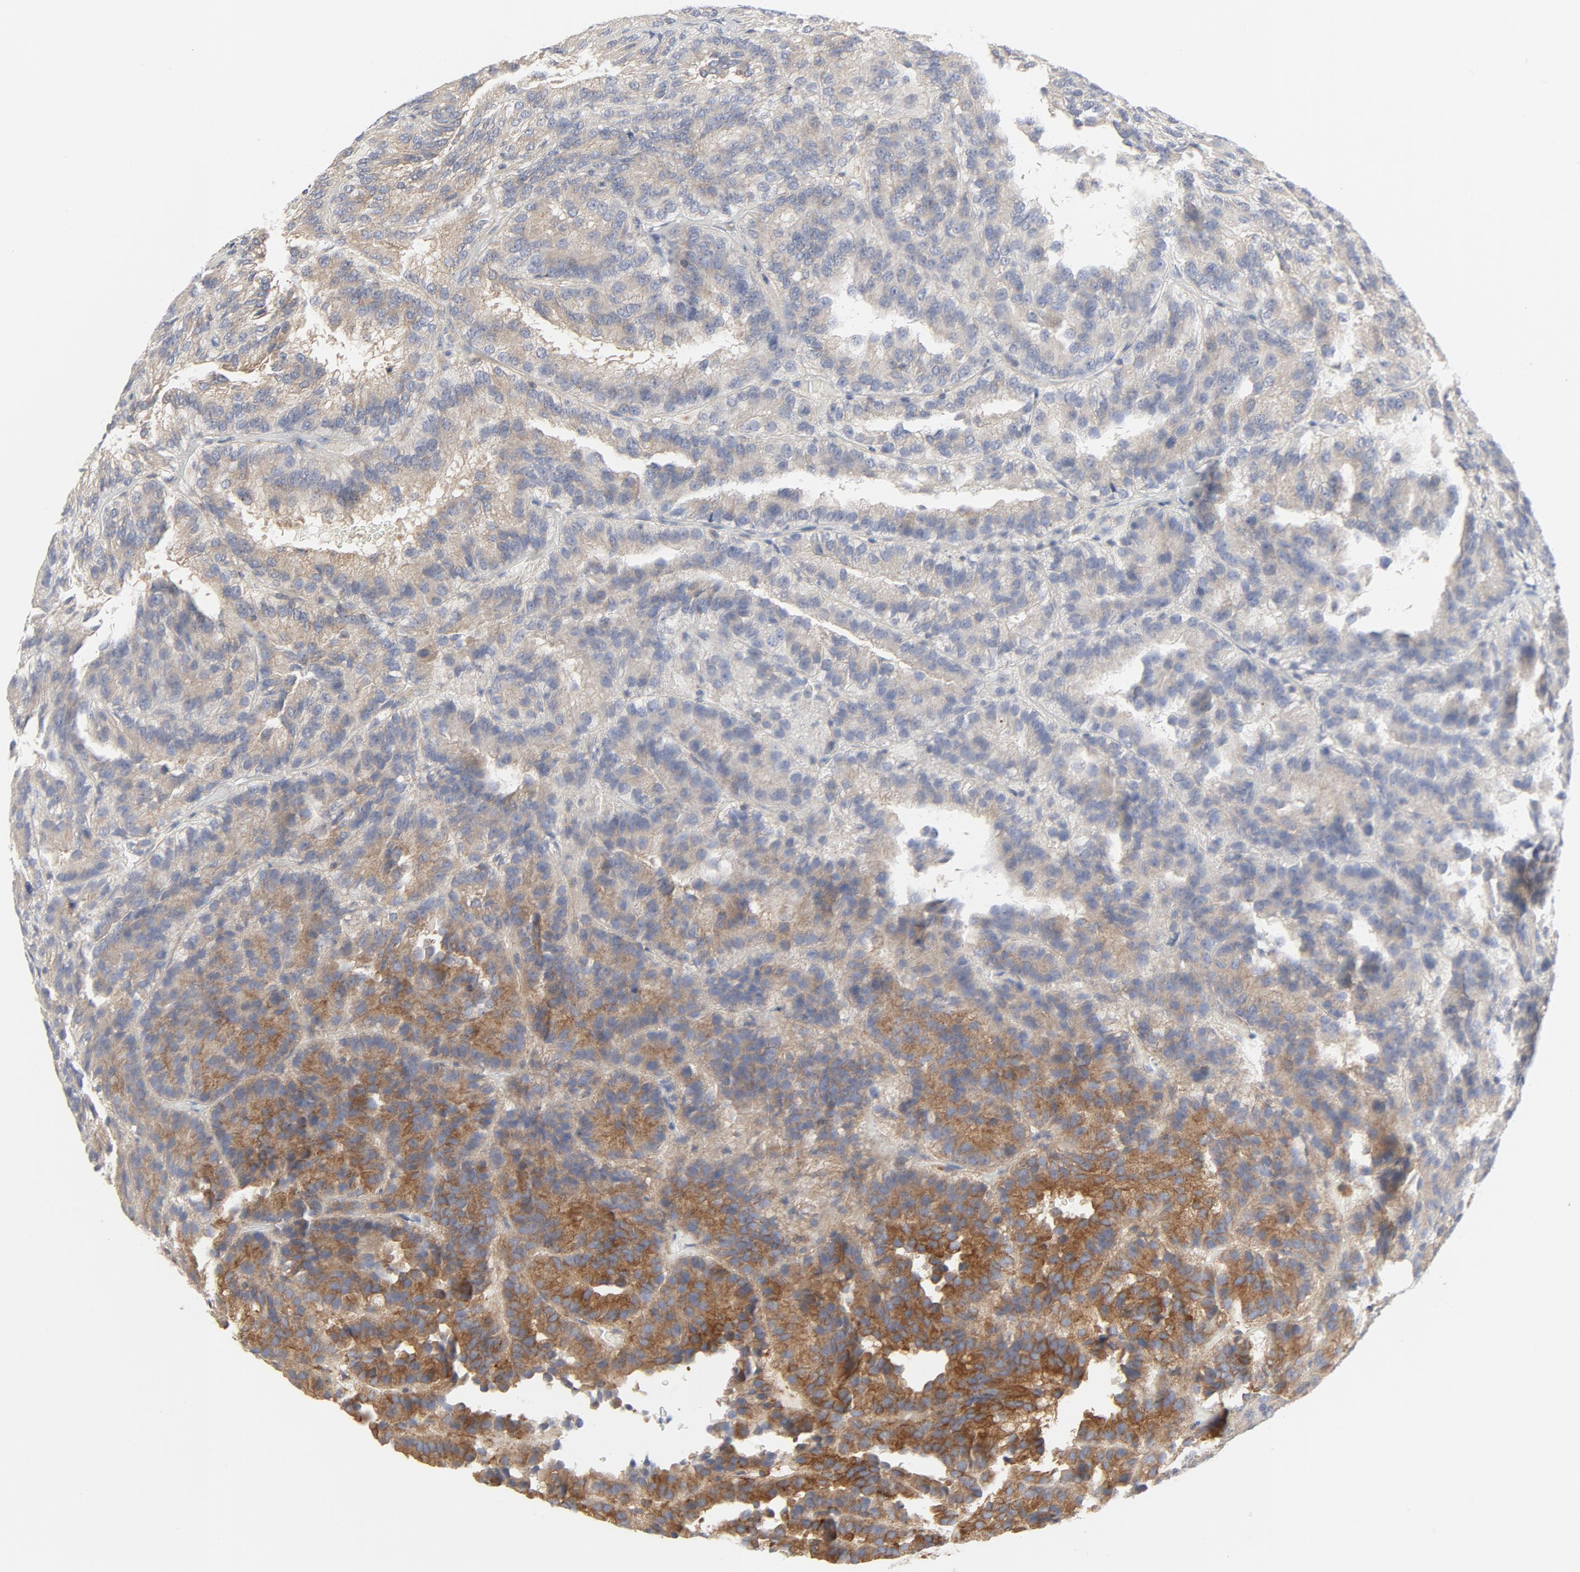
{"staining": {"intensity": "moderate", "quantity": "25%-75%", "location": "cytoplasmic/membranous"}, "tissue": "renal cancer", "cell_type": "Tumor cells", "image_type": "cancer", "snomed": [{"axis": "morphology", "description": "Adenocarcinoma, NOS"}, {"axis": "topography", "description": "Kidney"}], "caption": "Renal cancer (adenocarcinoma) stained with DAB (3,3'-diaminobenzidine) immunohistochemistry (IHC) displays medium levels of moderate cytoplasmic/membranous staining in about 25%-75% of tumor cells.", "gene": "RABEP1", "patient": {"sex": "male", "age": 46}}